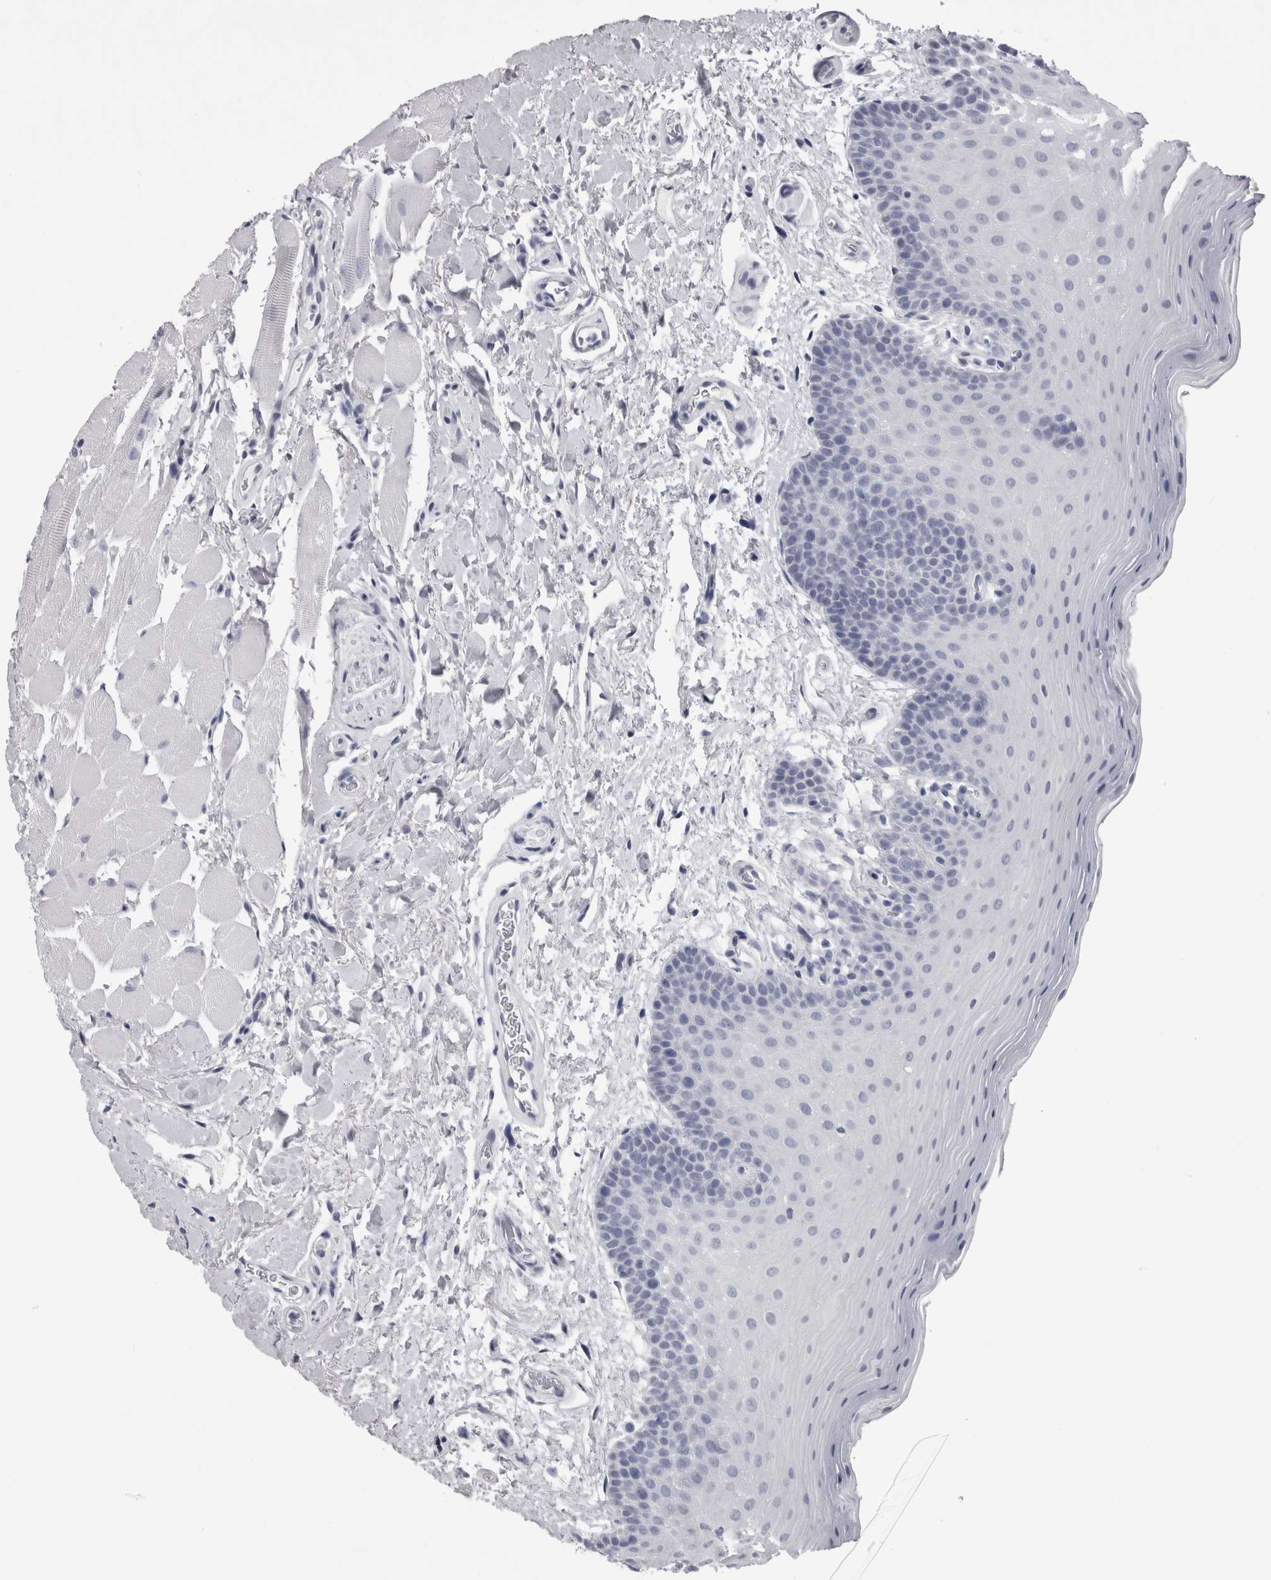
{"staining": {"intensity": "negative", "quantity": "none", "location": "none"}, "tissue": "oral mucosa", "cell_type": "Squamous epithelial cells", "image_type": "normal", "snomed": [{"axis": "morphology", "description": "Normal tissue, NOS"}, {"axis": "topography", "description": "Oral tissue"}], "caption": "This is an immunohistochemistry (IHC) image of benign oral mucosa. There is no positivity in squamous epithelial cells.", "gene": "AFMID", "patient": {"sex": "male", "age": 62}}